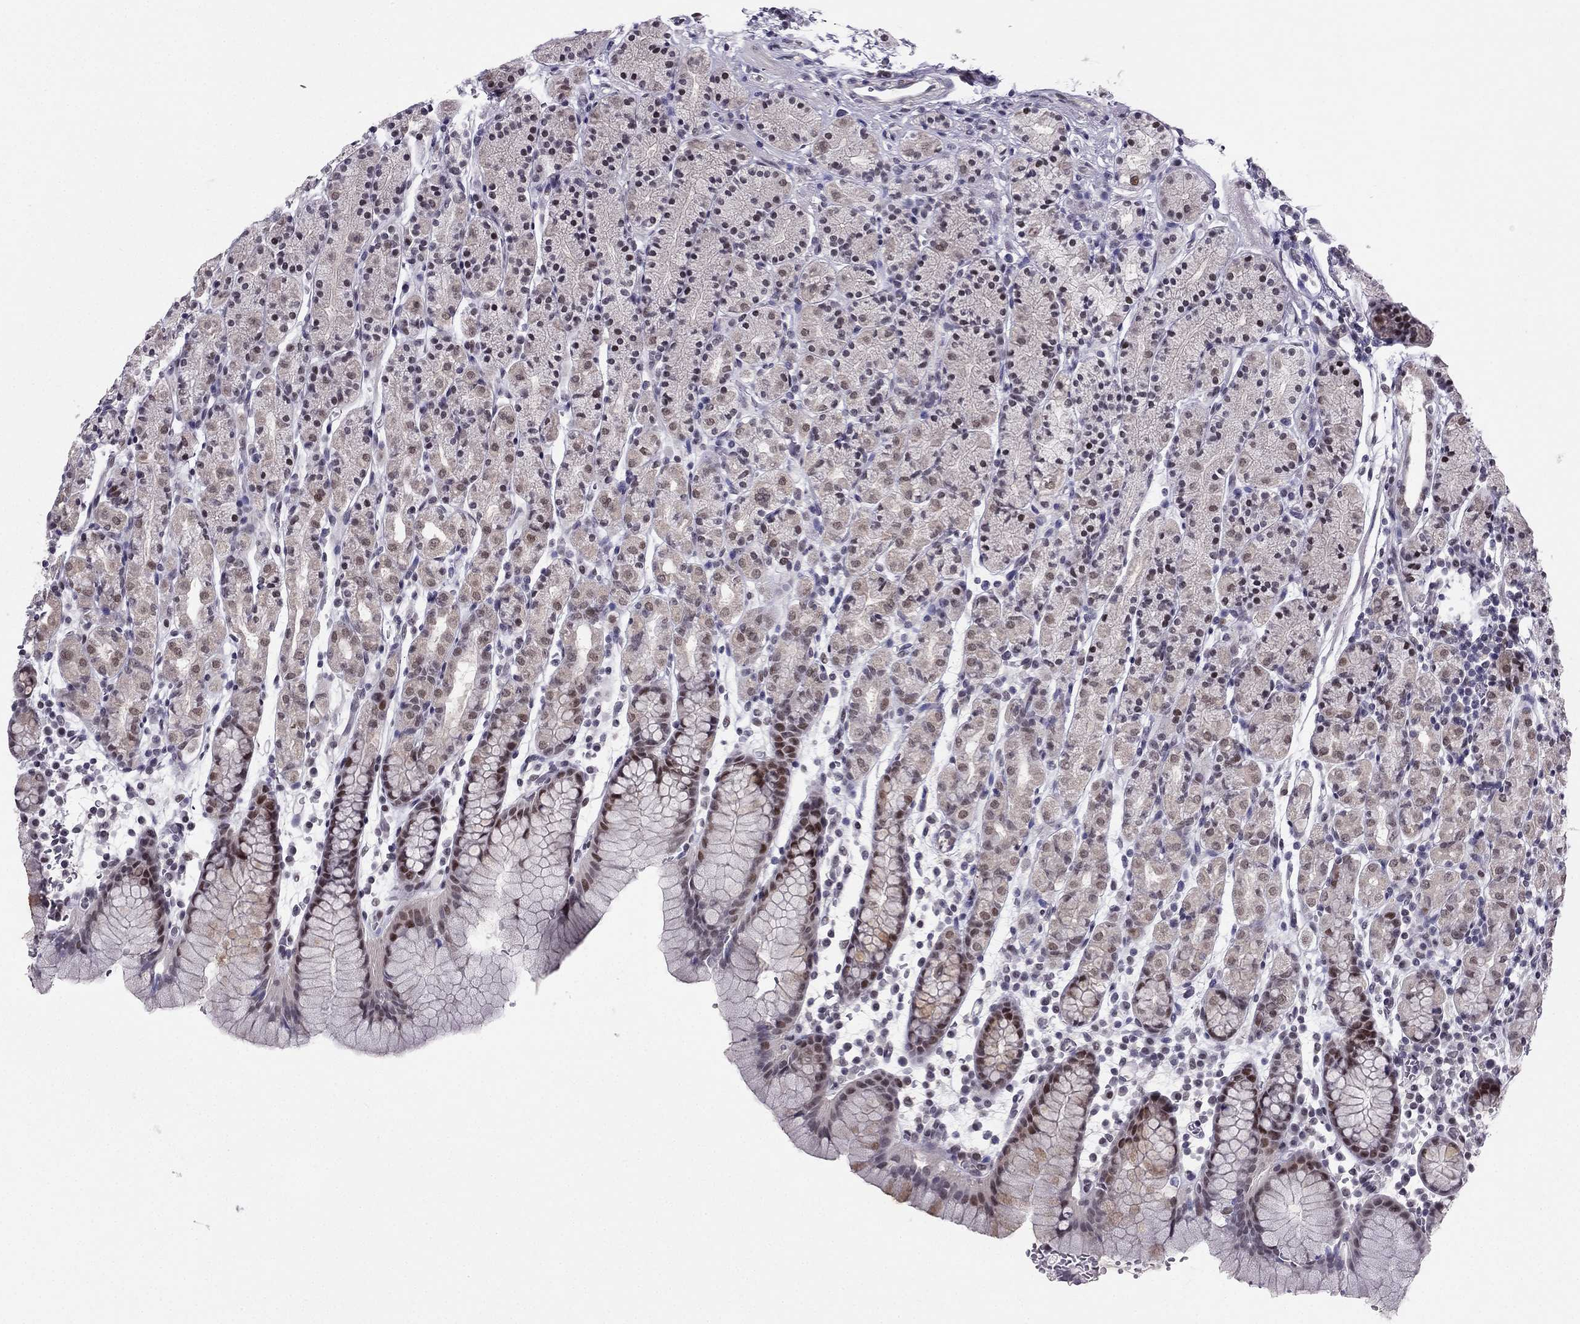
{"staining": {"intensity": "weak", "quantity": "25%-75%", "location": "nuclear"}, "tissue": "stomach", "cell_type": "Glandular cells", "image_type": "normal", "snomed": [{"axis": "morphology", "description": "Normal tissue, NOS"}, {"axis": "topography", "description": "Stomach, upper"}, {"axis": "topography", "description": "Stomach"}], "caption": "The micrograph reveals immunohistochemical staining of unremarkable stomach. There is weak nuclear staining is present in approximately 25%-75% of glandular cells.", "gene": "RPRD2", "patient": {"sex": "male", "age": 62}}